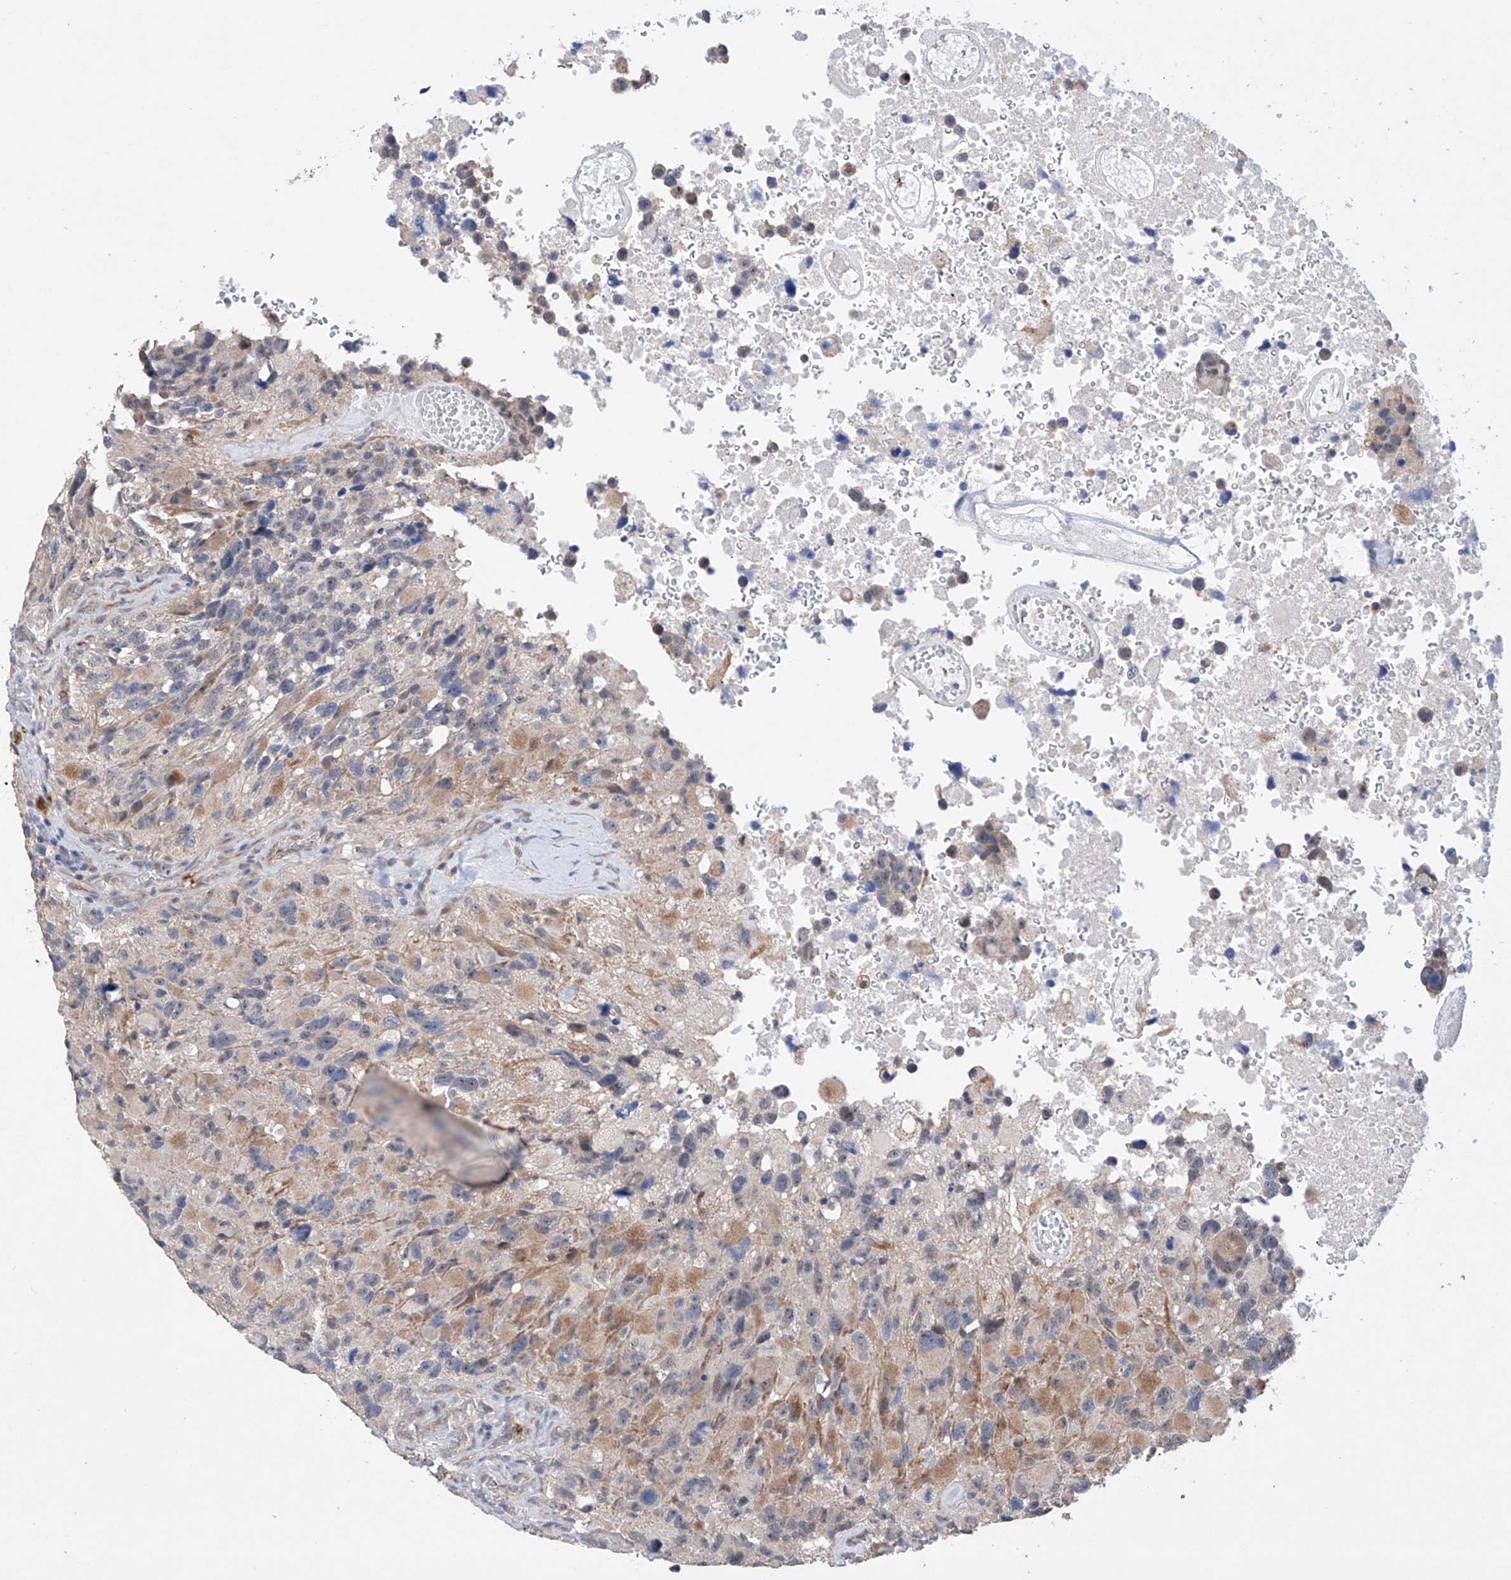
{"staining": {"intensity": "weak", "quantity": "<25%", "location": "cytoplasmic/membranous,nuclear"}, "tissue": "glioma", "cell_type": "Tumor cells", "image_type": "cancer", "snomed": [{"axis": "morphology", "description": "Glioma, malignant, High grade"}, {"axis": "topography", "description": "Brain"}], "caption": "This is an immunohistochemistry photomicrograph of human glioma. There is no positivity in tumor cells.", "gene": "AFG1L", "patient": {"sex": "male", "age": 69}}